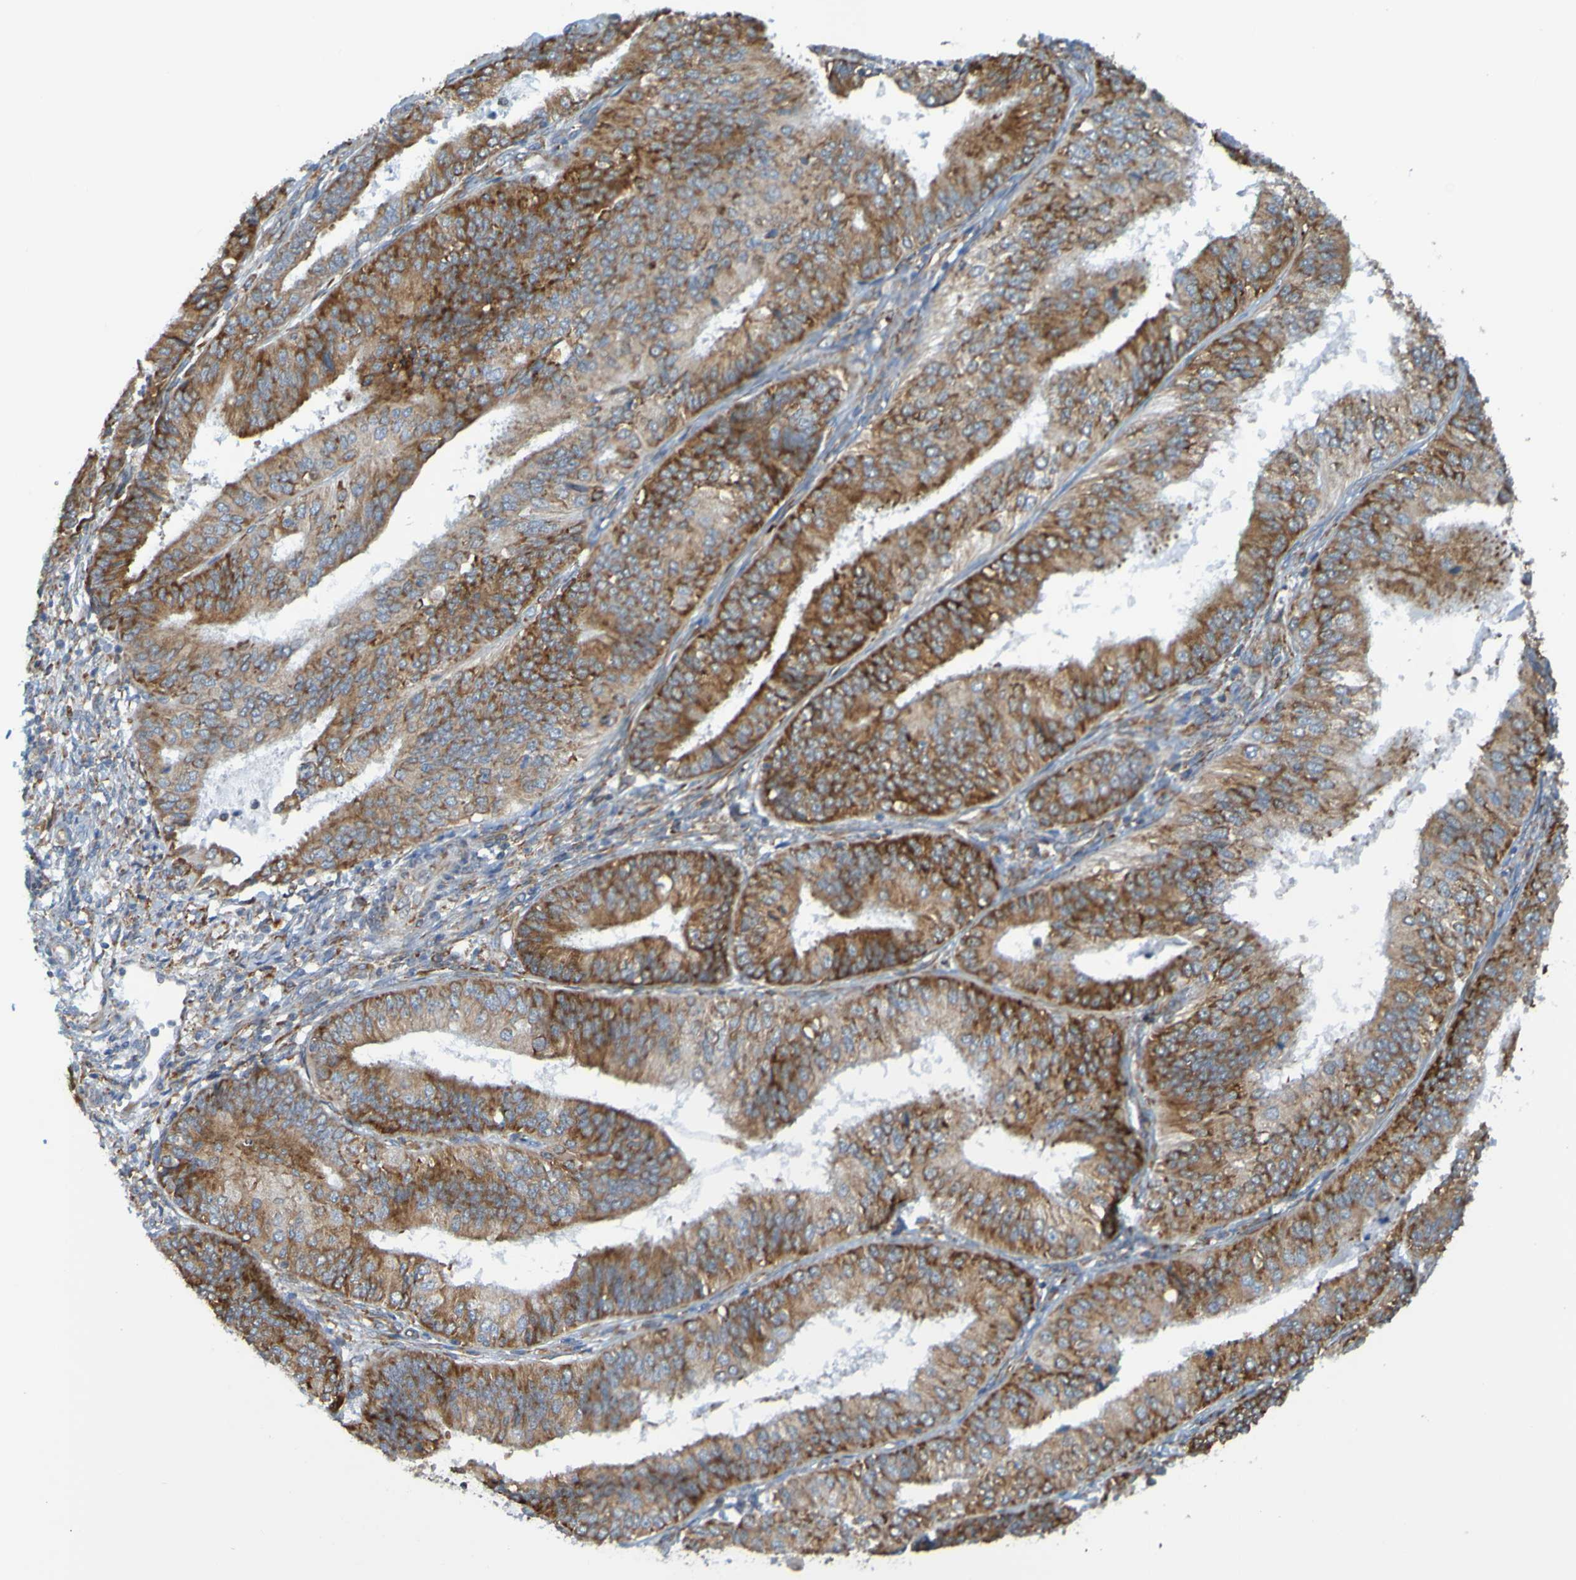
{"staining": {"intensity": "moderate", "quantity": ">75%", "location": "cytoplasmic/membranous"}, "tissue": "endometrial cancer", "cell_type": "Tumor cells", "image_type": "cancer", "snomed": [{"axis": "morphology", "description": "Adenocarcinoma, NOS"}, {"axis": "topography", "description": "Endometrium"}], "caption": "Endometrial adenocarcinoma tissue demonstrates moderate cytoplasmic/membranous expression in about >75% of tumor cells Nuclei are stained in blue.", "gene": "SSR1", "patient": {"sex": "female", "age": 58}}